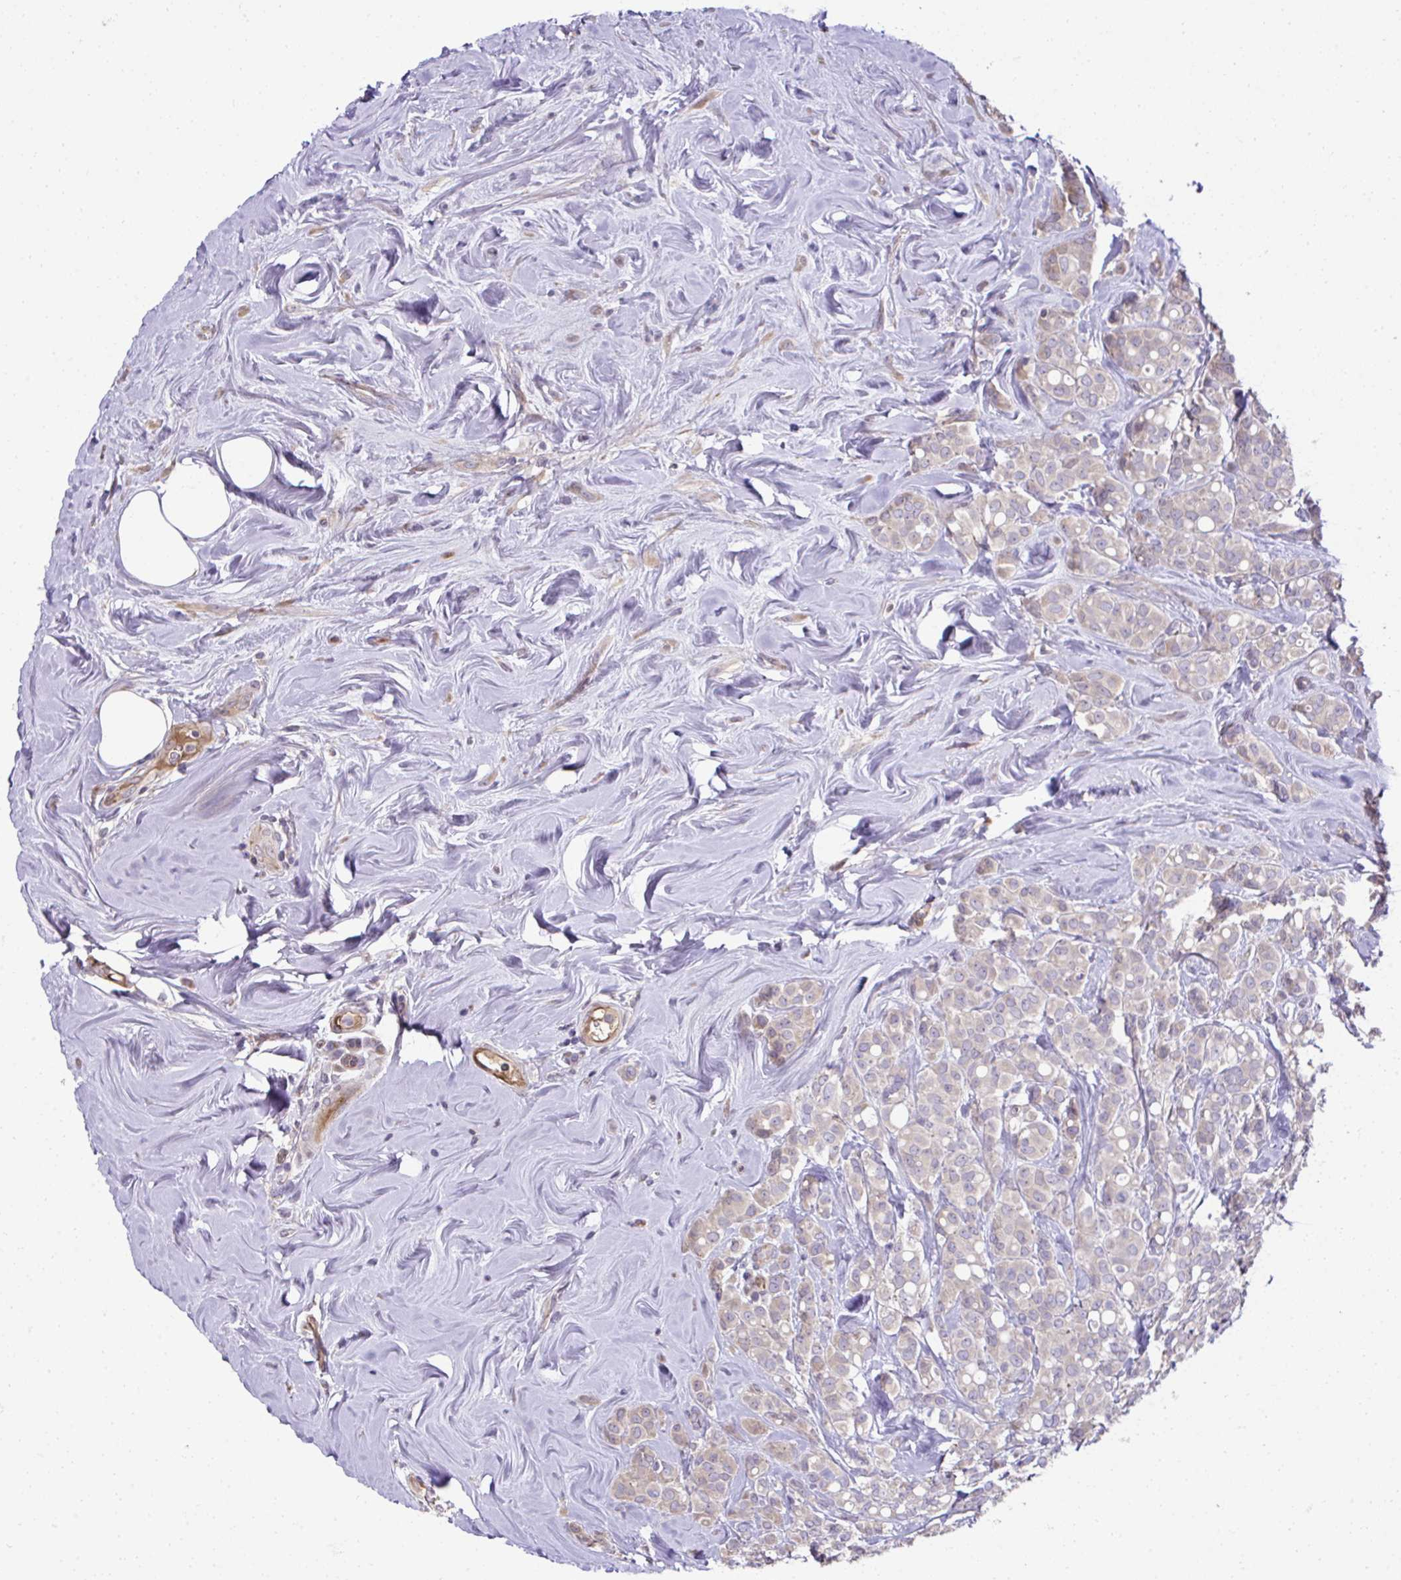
{"staining": {"intensity": "weak", "quantity": "<25%", "location": "cytoplasmic/membranous"}, "tissue": "breast cancer", "cell_type": "Tumor cells", "image_type": "cancer", "snomed": [{"axis": "morphology", "description": "Lobular carcinoma"}, {"axis": "topography", "description": "Breast"}], "caption": "Immunohistochemistry photomicrograph of lobular carcinoma (breast) stained for a protein (brown), which exhibits no expression in tumor cells.", "gene": "CCDC85C", "patient": {"sex": "female", "age": 68}}